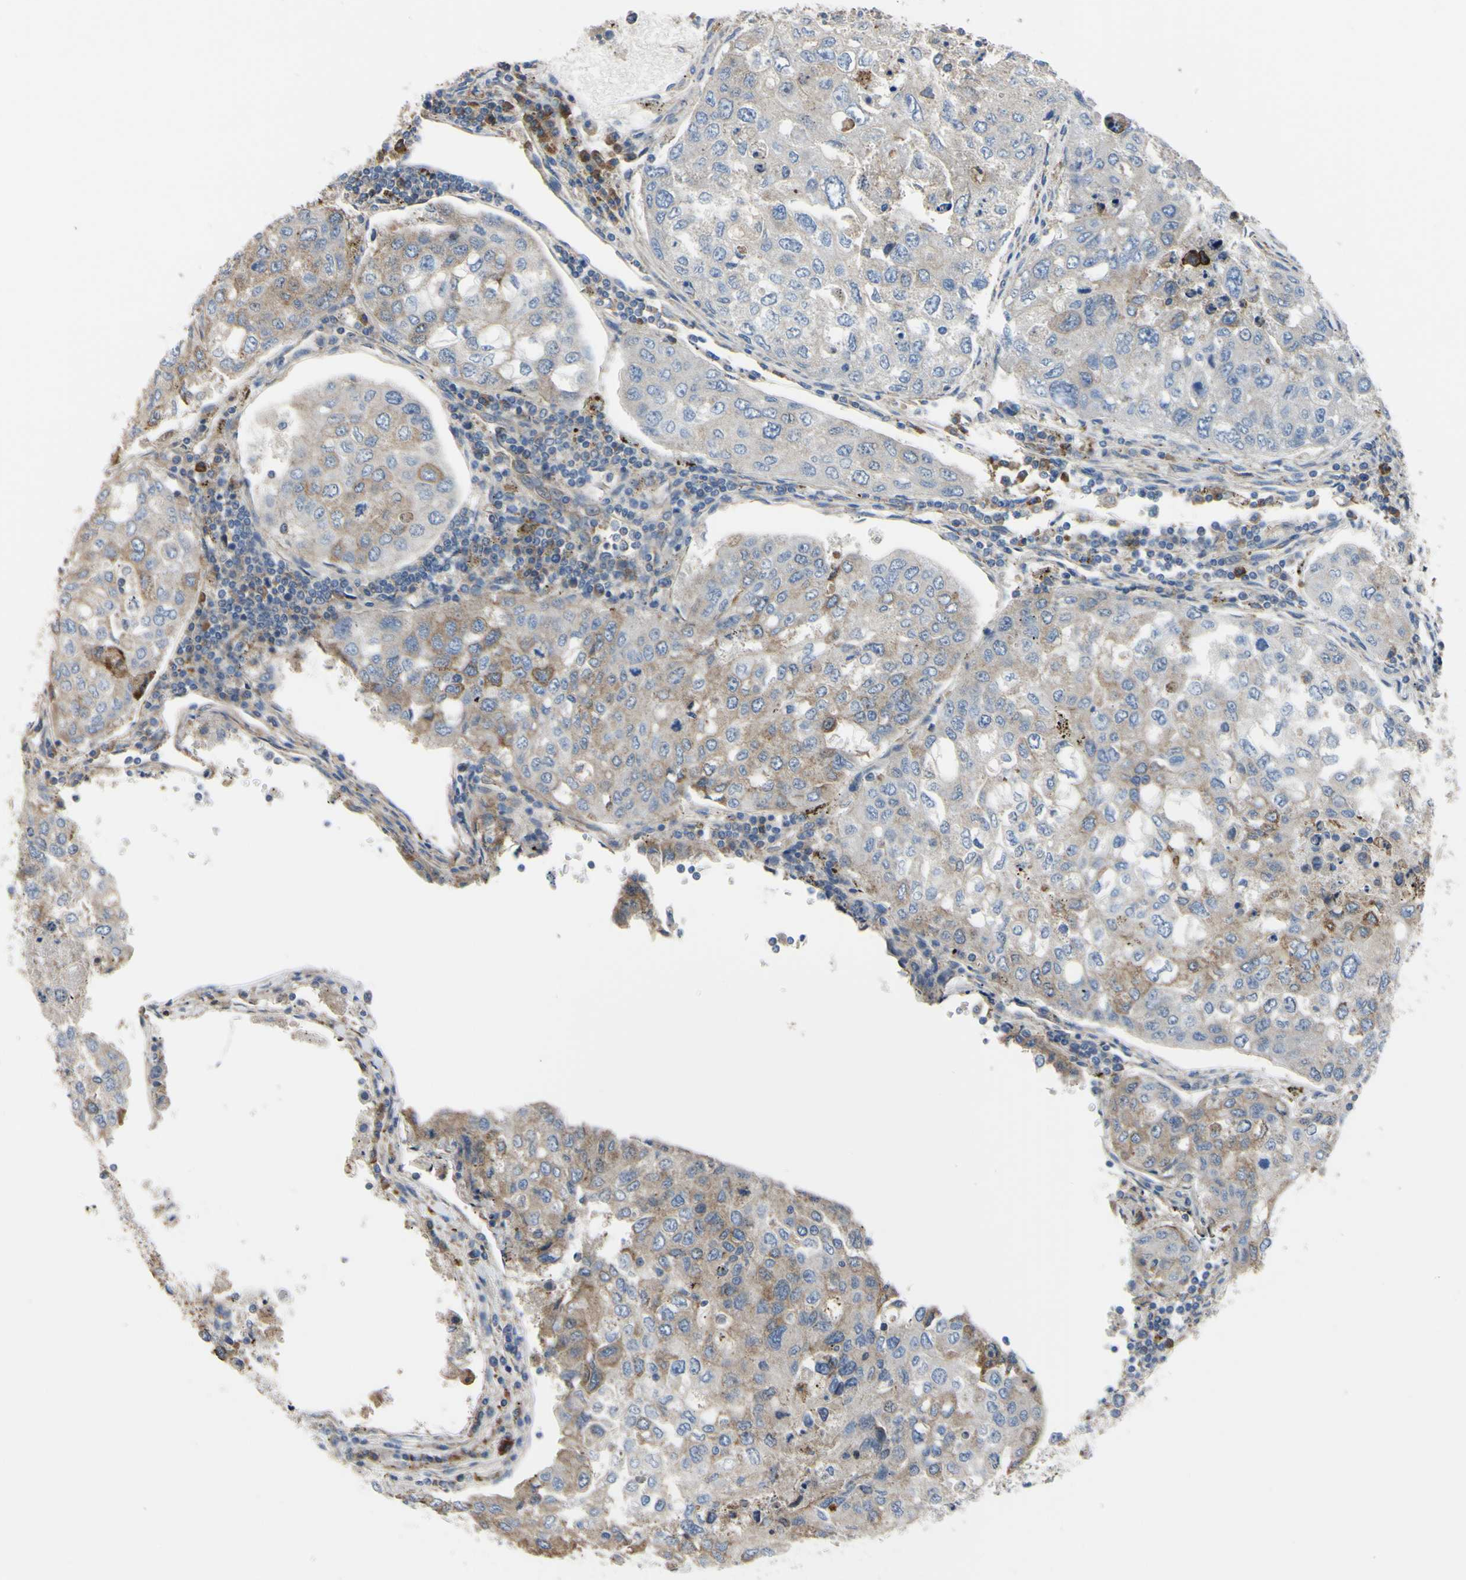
{"staining": {"intensity": "moderate", "quantity": "<25%", "location": "cytoplasmic/membranous"}, "tissue": "urothelial cancer", "cell_type": "Tumor cells", "image_type": "cancer", "snomed": [{"axis": "morphology", "description": "Urothelial carcinoma, High grade"}, {"axis": "topography", "description": "Lymph node"}, {"axis": "topography", "description": "Urinary bladder"}], "caption": "Urothelial cancer tissue demonstrates moderate cytoplasmic/membranous staining in about <25% of tumor cells, visualized by immunohistochemistry. Ihc stains the protein of interest in brown and the nuclei are stained blue.", "gene": "BECN1", "patient": {"sex": "male", "age": 51}}